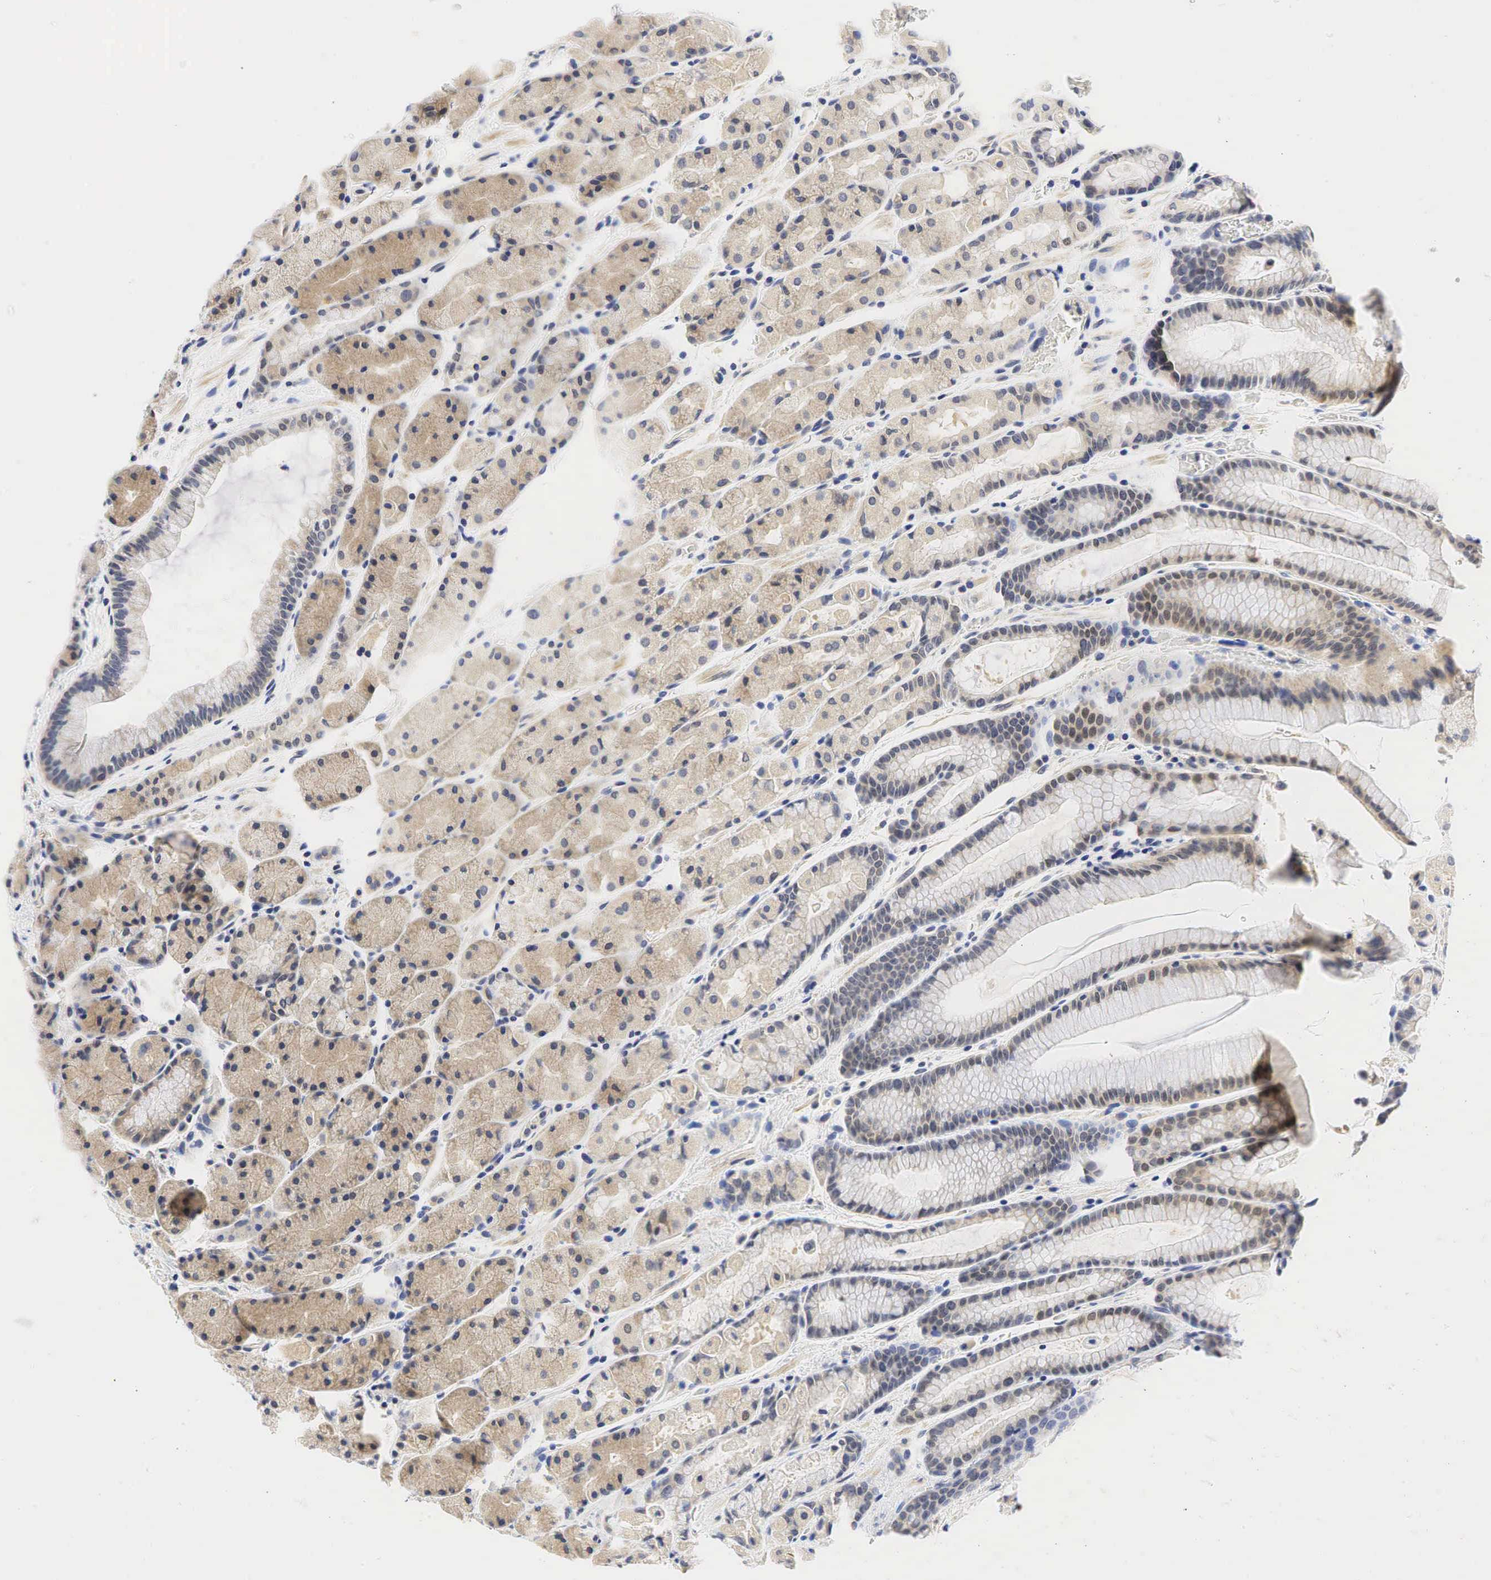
{"staining": {"intensity": "moderate", "quantity": "<25%", "location": "cytoplasmic/membranous,nuclear"}, "tissue": "stomach", "cell_type": "Glandular cells", "image_type": "normal", "snomed": [{"axis": "morphology", "description": "Normal tissue, NOS"}, {"axis": "topography", "description": "Stomach, upper"}], "caption": "Normal stomach reveals moderate cytoplasmic/membranous,nuclear expression in about <25% of glandular cells, visualized by immunohistochemistry. (IHC, brightfield microscopy, high magnification).", "gene": "CCND1", "patient": {"sex": "male", "age": 72}}